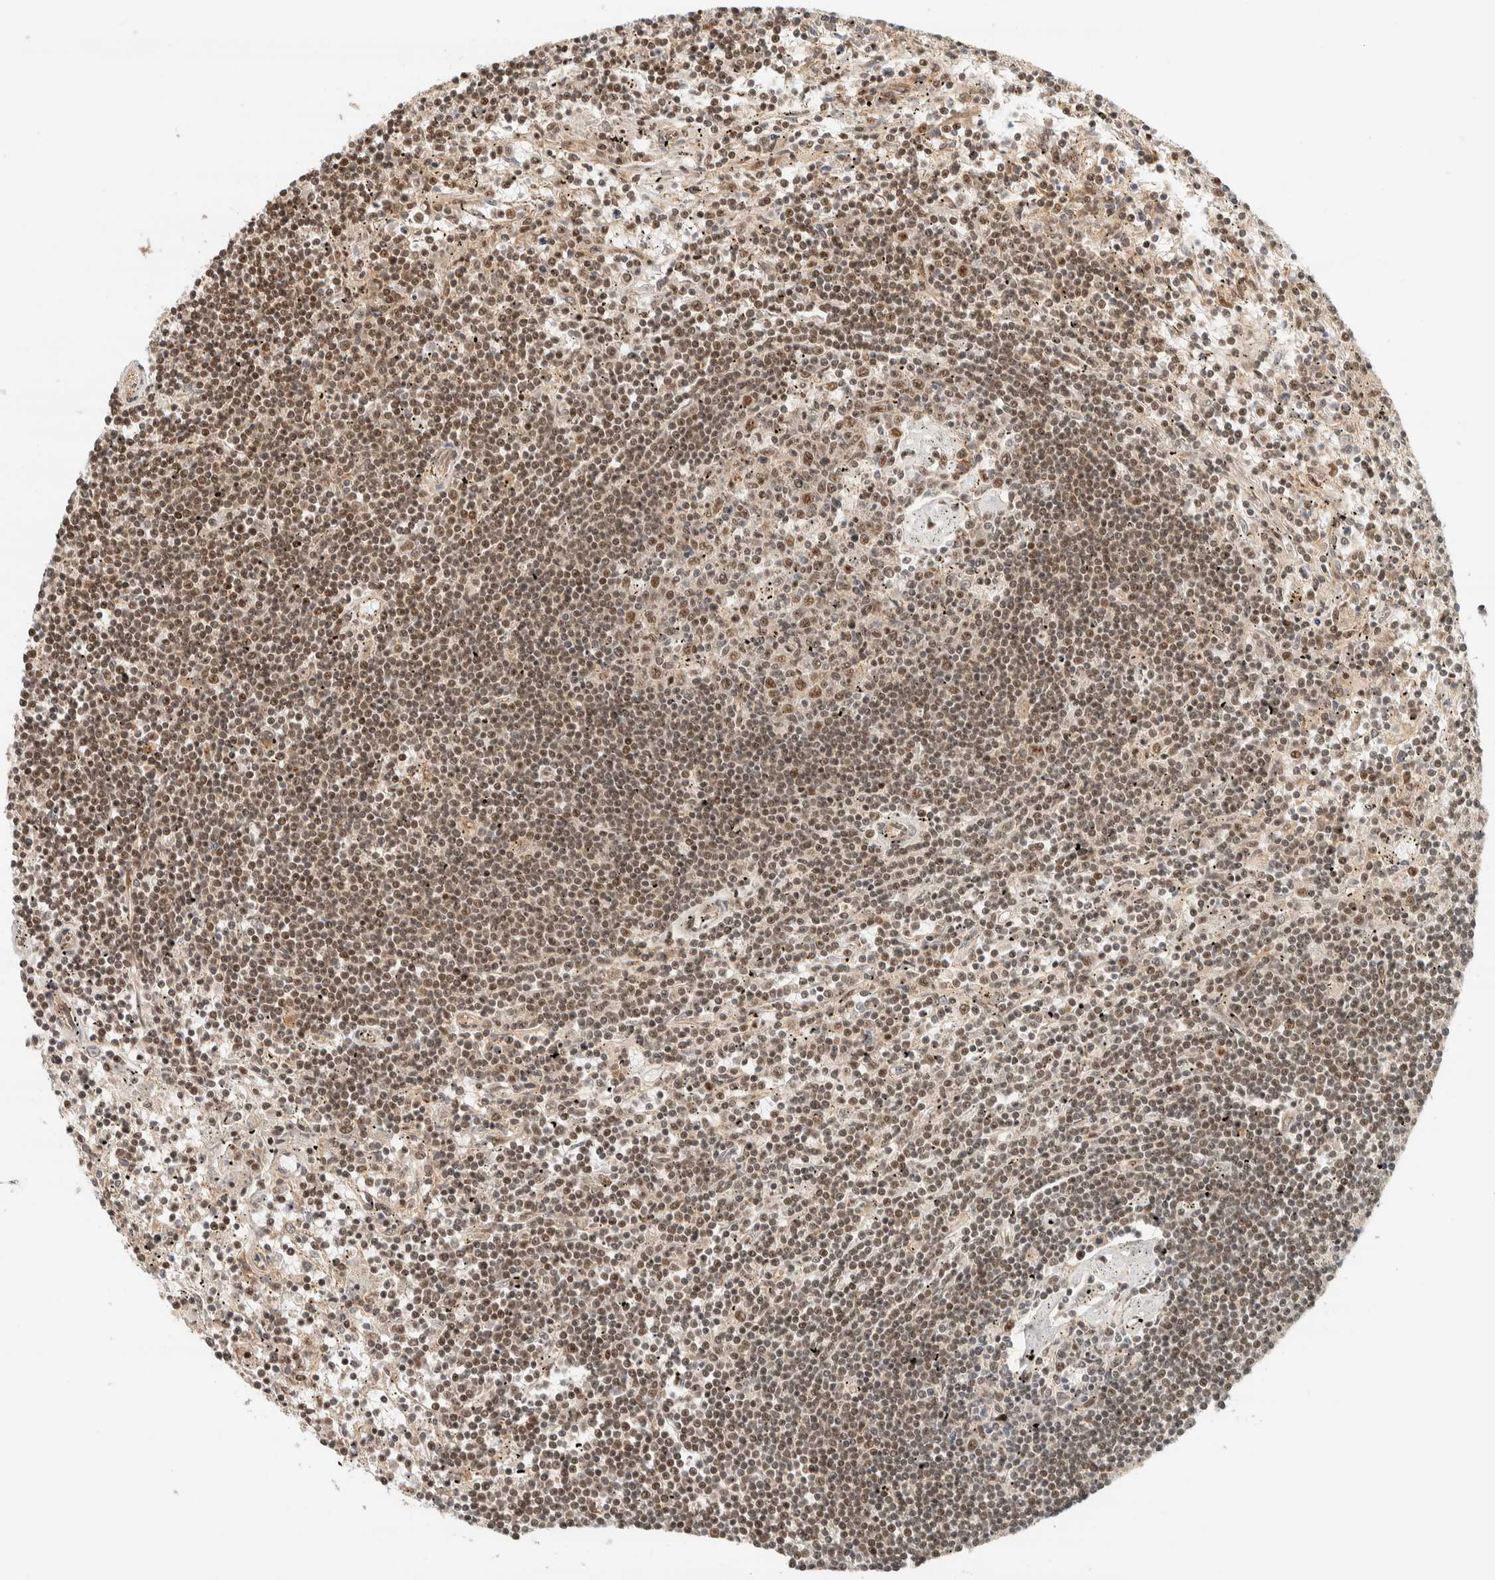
{"staining": {"intensity": "moderate", "quantity": ">75%", "location": "nuclear"}, "tissue": "lymphoma", "cell_type": "Tumor cells", "image_type": "cancer", "snomed": [{"axis": "morphology", "description": "Malignant lymphoma, non-Hodgkin's type, Low grade"}, {"axis": "topography", "description": "Spleen"}], "caption": "This photomicrograph reveals immunohistochemistry (IHC) staining of lymphoma, with medium moderate nuclear staining in about >75% of tumor cells.", "gene": "SIK1", "patient": {"sex": "male", "age": 76}}